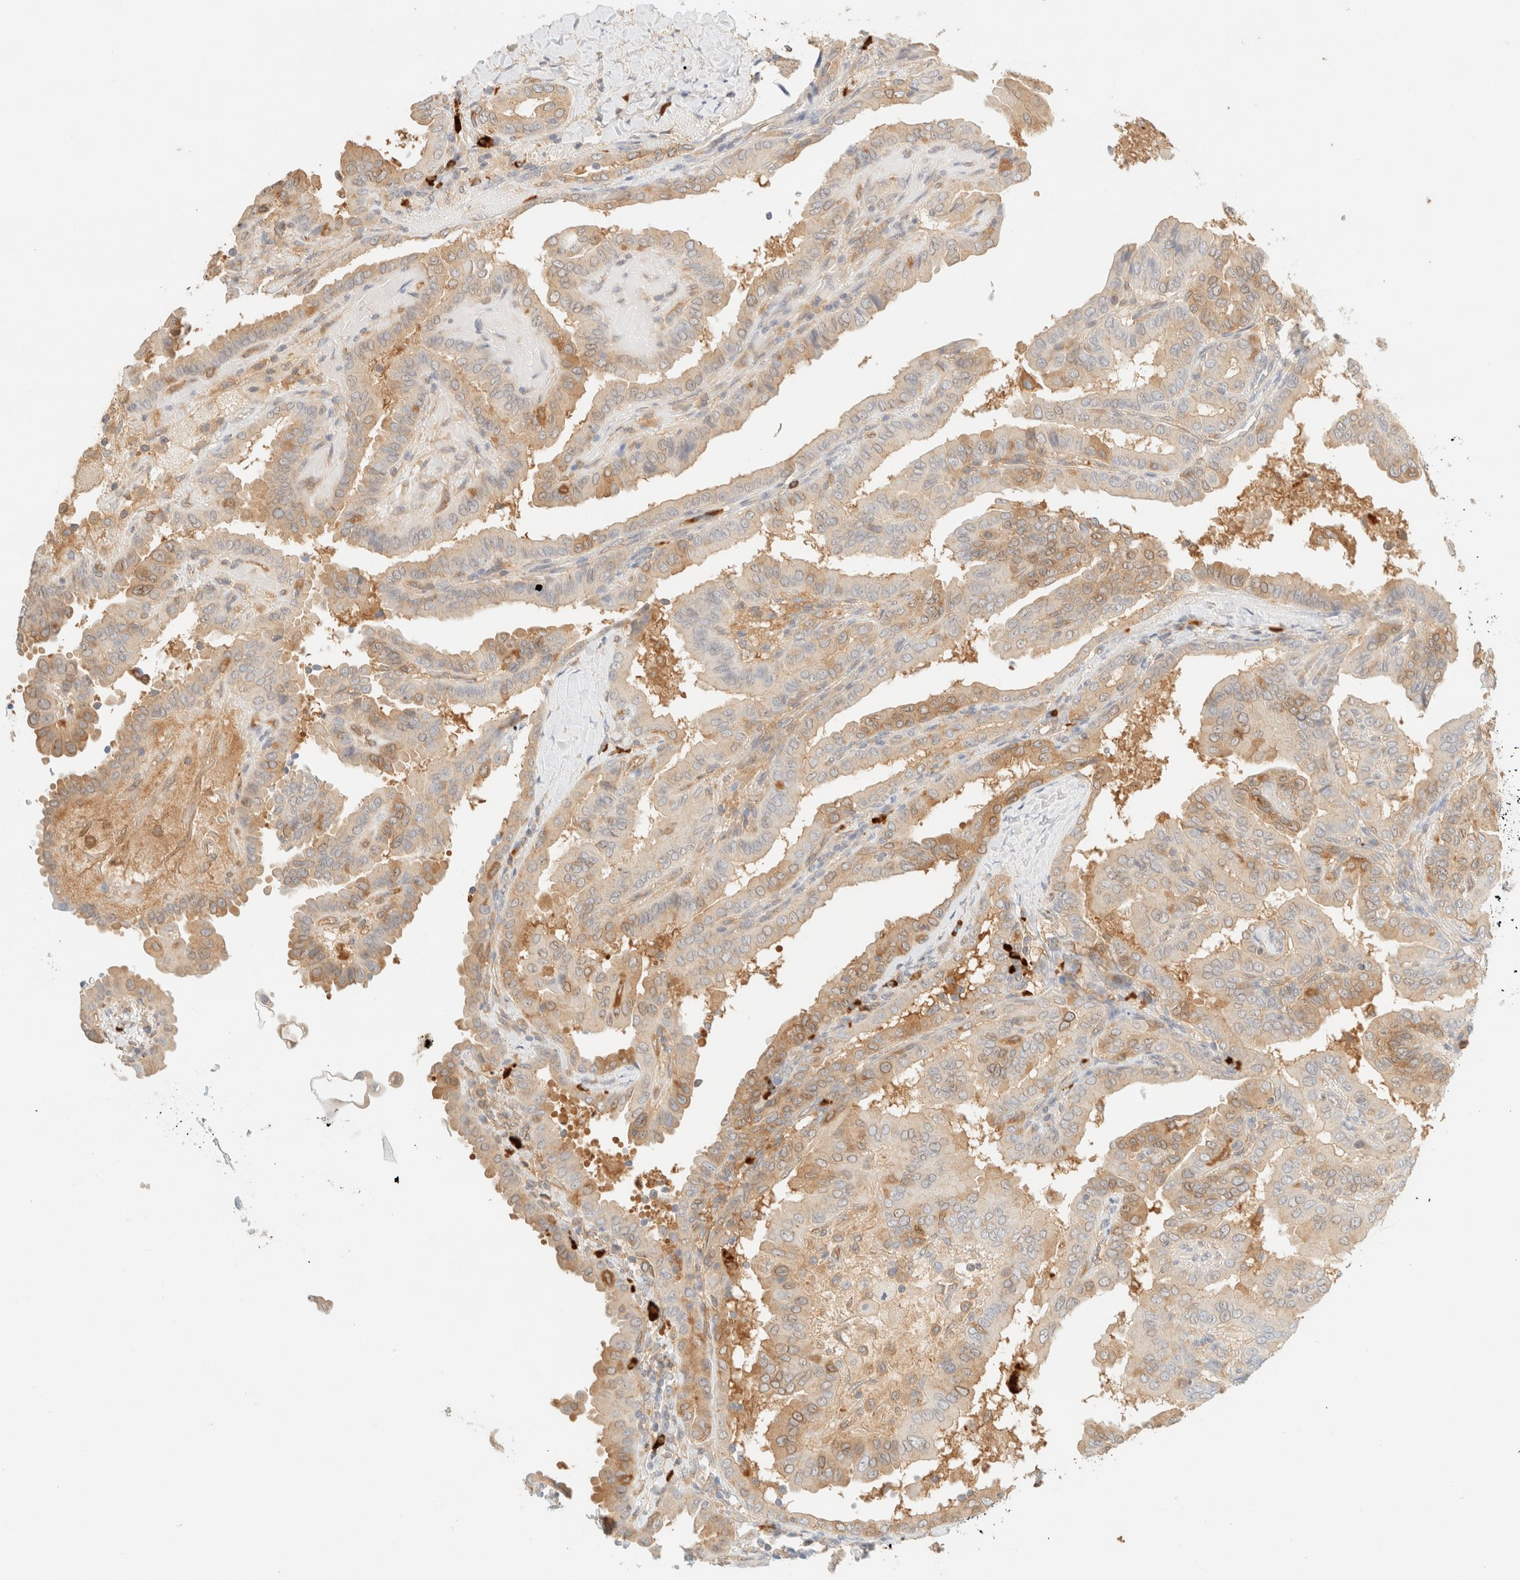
{"staining": {"intensity": "weak", "quantity": ">75%", "location": "cytoplasmic/membranous"}, "tissue": "thyroid cancer", "cell_type": "Tumor cells", "image_type": "cancer", "snomed": [{"axis": "morphology", "description": "Papillary adenocarcinoma, NOS"}, {"axis": "topography", "description": "Thyroid gland"}], "caption": "Immunohistochemical staining of thyroid cancer shows weak cytoplasmic/membranous protein expression in approximately >75% of tumor cells.", "gene": "FHOD1", "patient": {"sex": "male", "age": 33}}